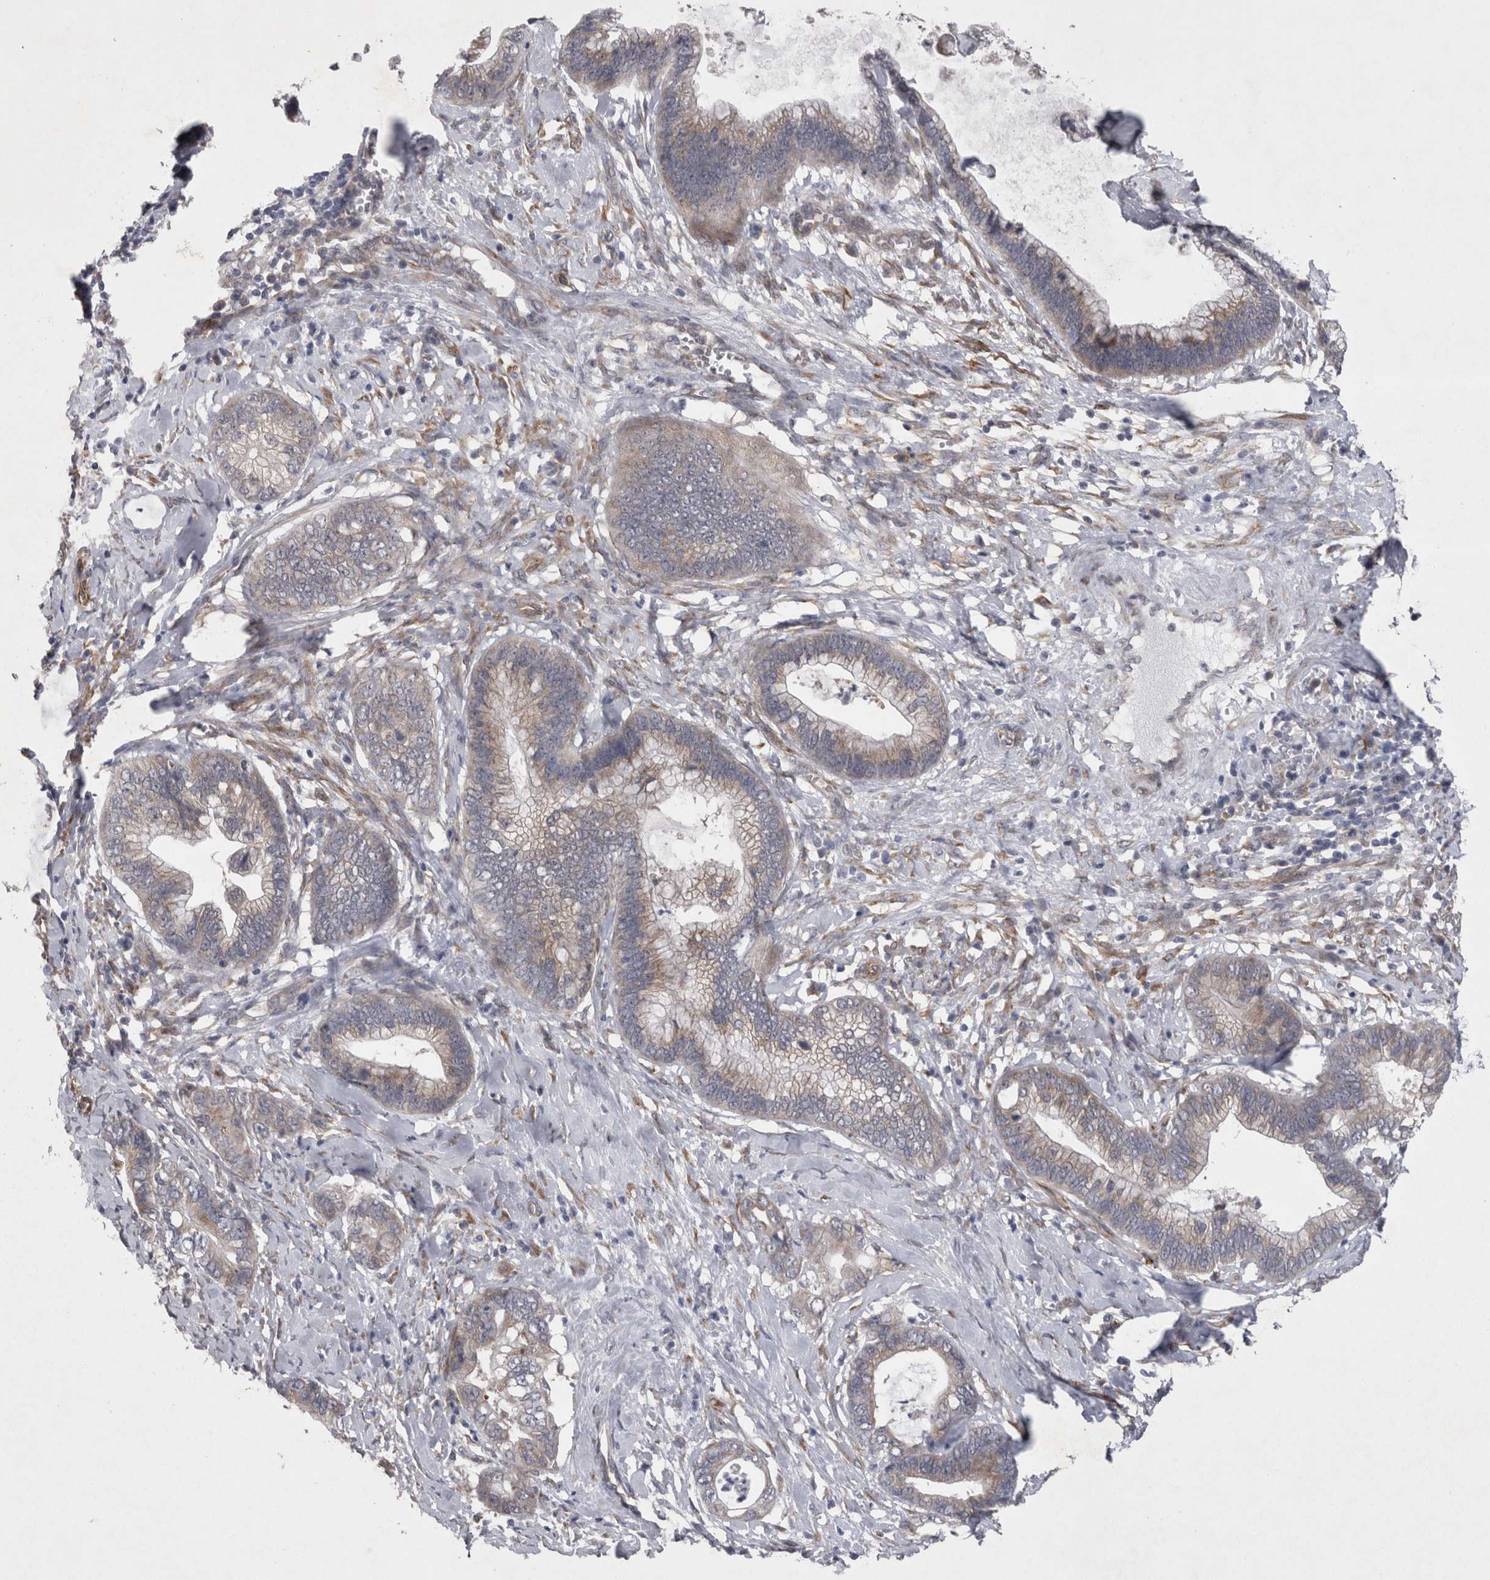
{"staining": {"intensity": "weak", "quantity": "25%-75%", "location": "cytoplasmic/membranous"}, "tissue": "cervical cancer", "cell_type": "Tumor cells", "image_type": "cancer", "snomed": [{"axis": "morphology", "description": "Adenocarcinoma, NOS"}, {"axis": "topography", "description": "Cervix"}], "caption": "Protein staining by IHC reveals weak cytoplasmic/membranous expression in about 25%-75% of tumor cells in cervical cancer. (DAB IHC with brightfield microscopy, high magnification).", "gene": "DDX6", "patient": {"sex": "female", "age": 44}}